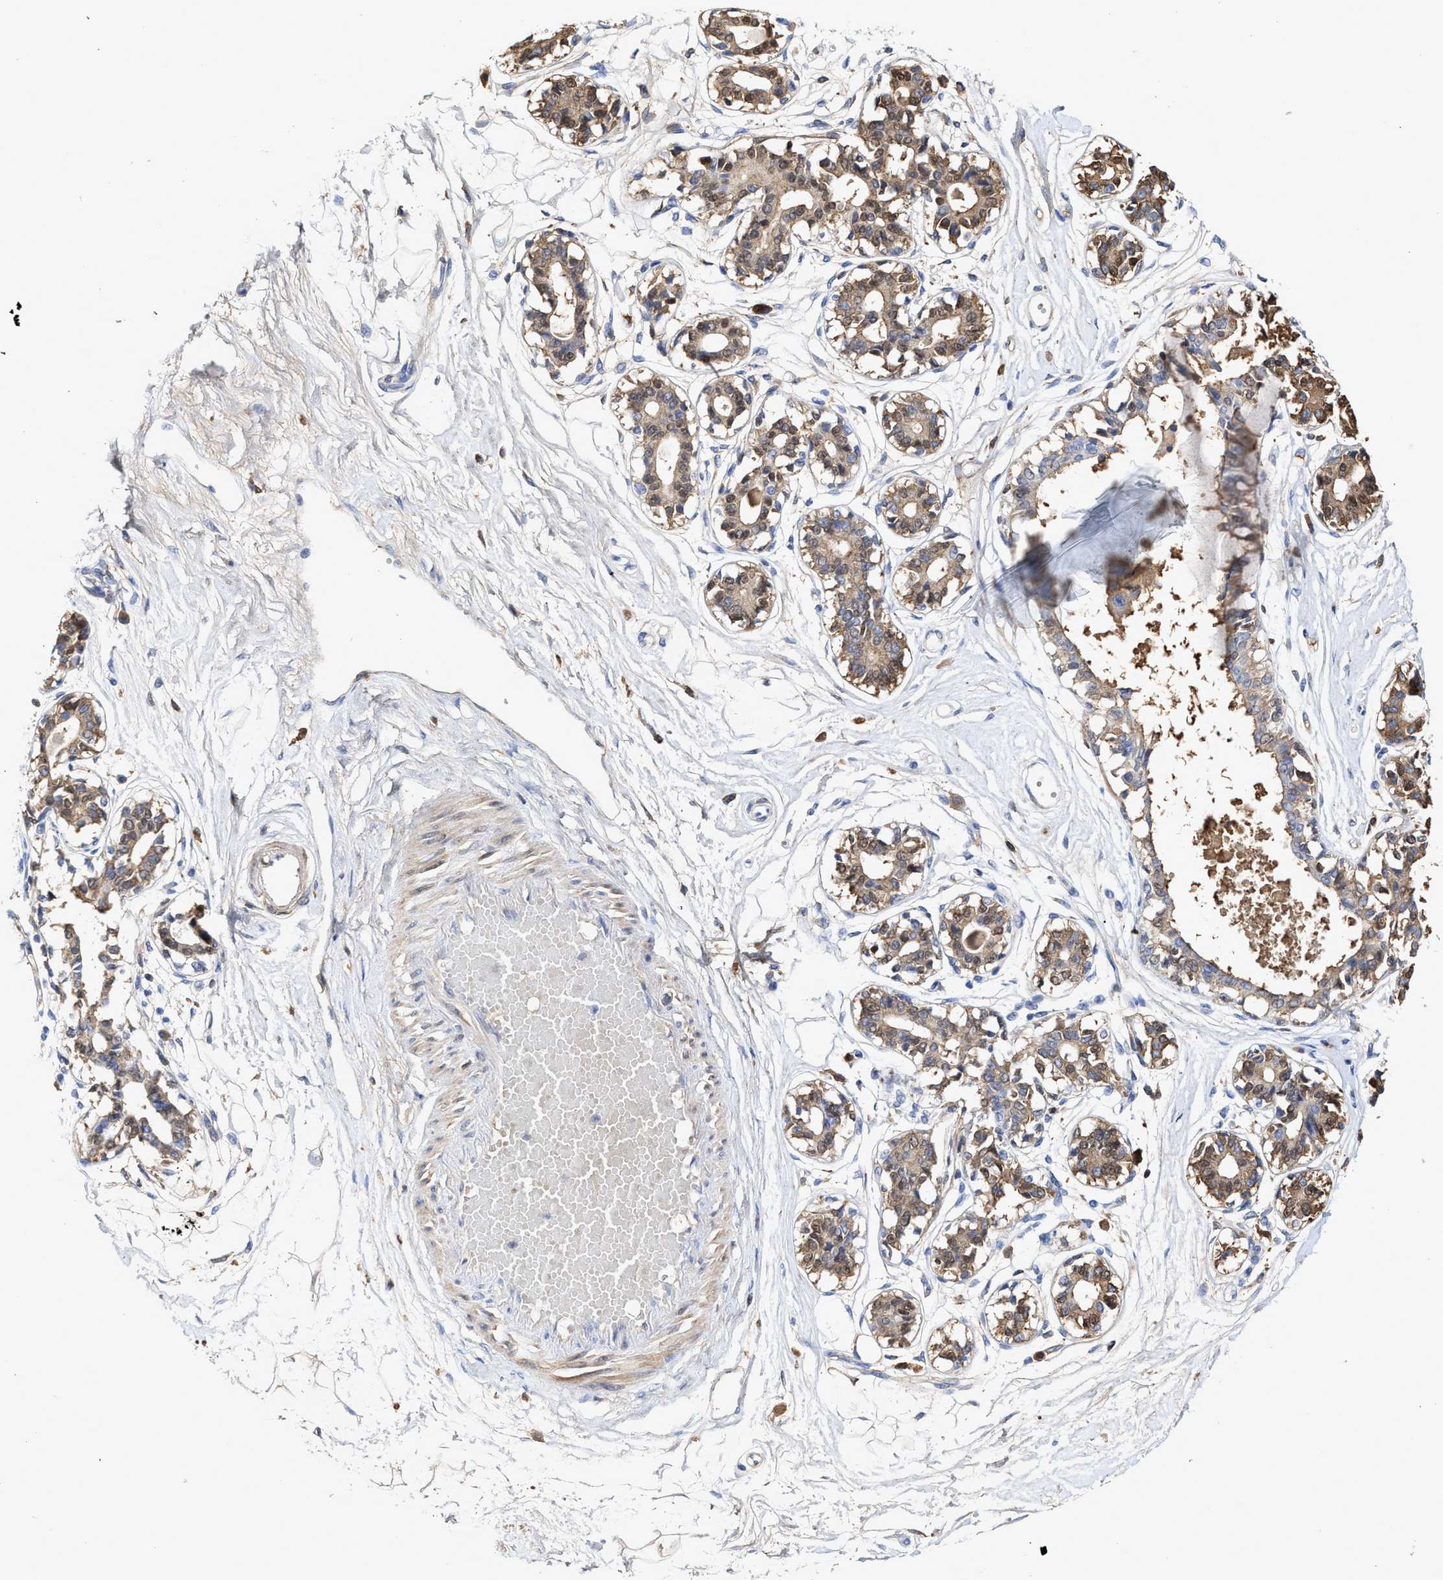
{"staining": {"intensity": "negative", "quantity": "none", "location": "none"}, "tissue": "breast", "cell_type": "Adipocytes", "image_type": "normal", "snomed": [{"axis": "morphology", "description": "Normal tissue, NOS"}, {"axis": "topography", "description": "Breast"}], "caption": "Protein analysis of benign breast reveals no significant positivity in adipocytes.", "gene": "C2", "patient": {"sex": "female", "age": 45}}